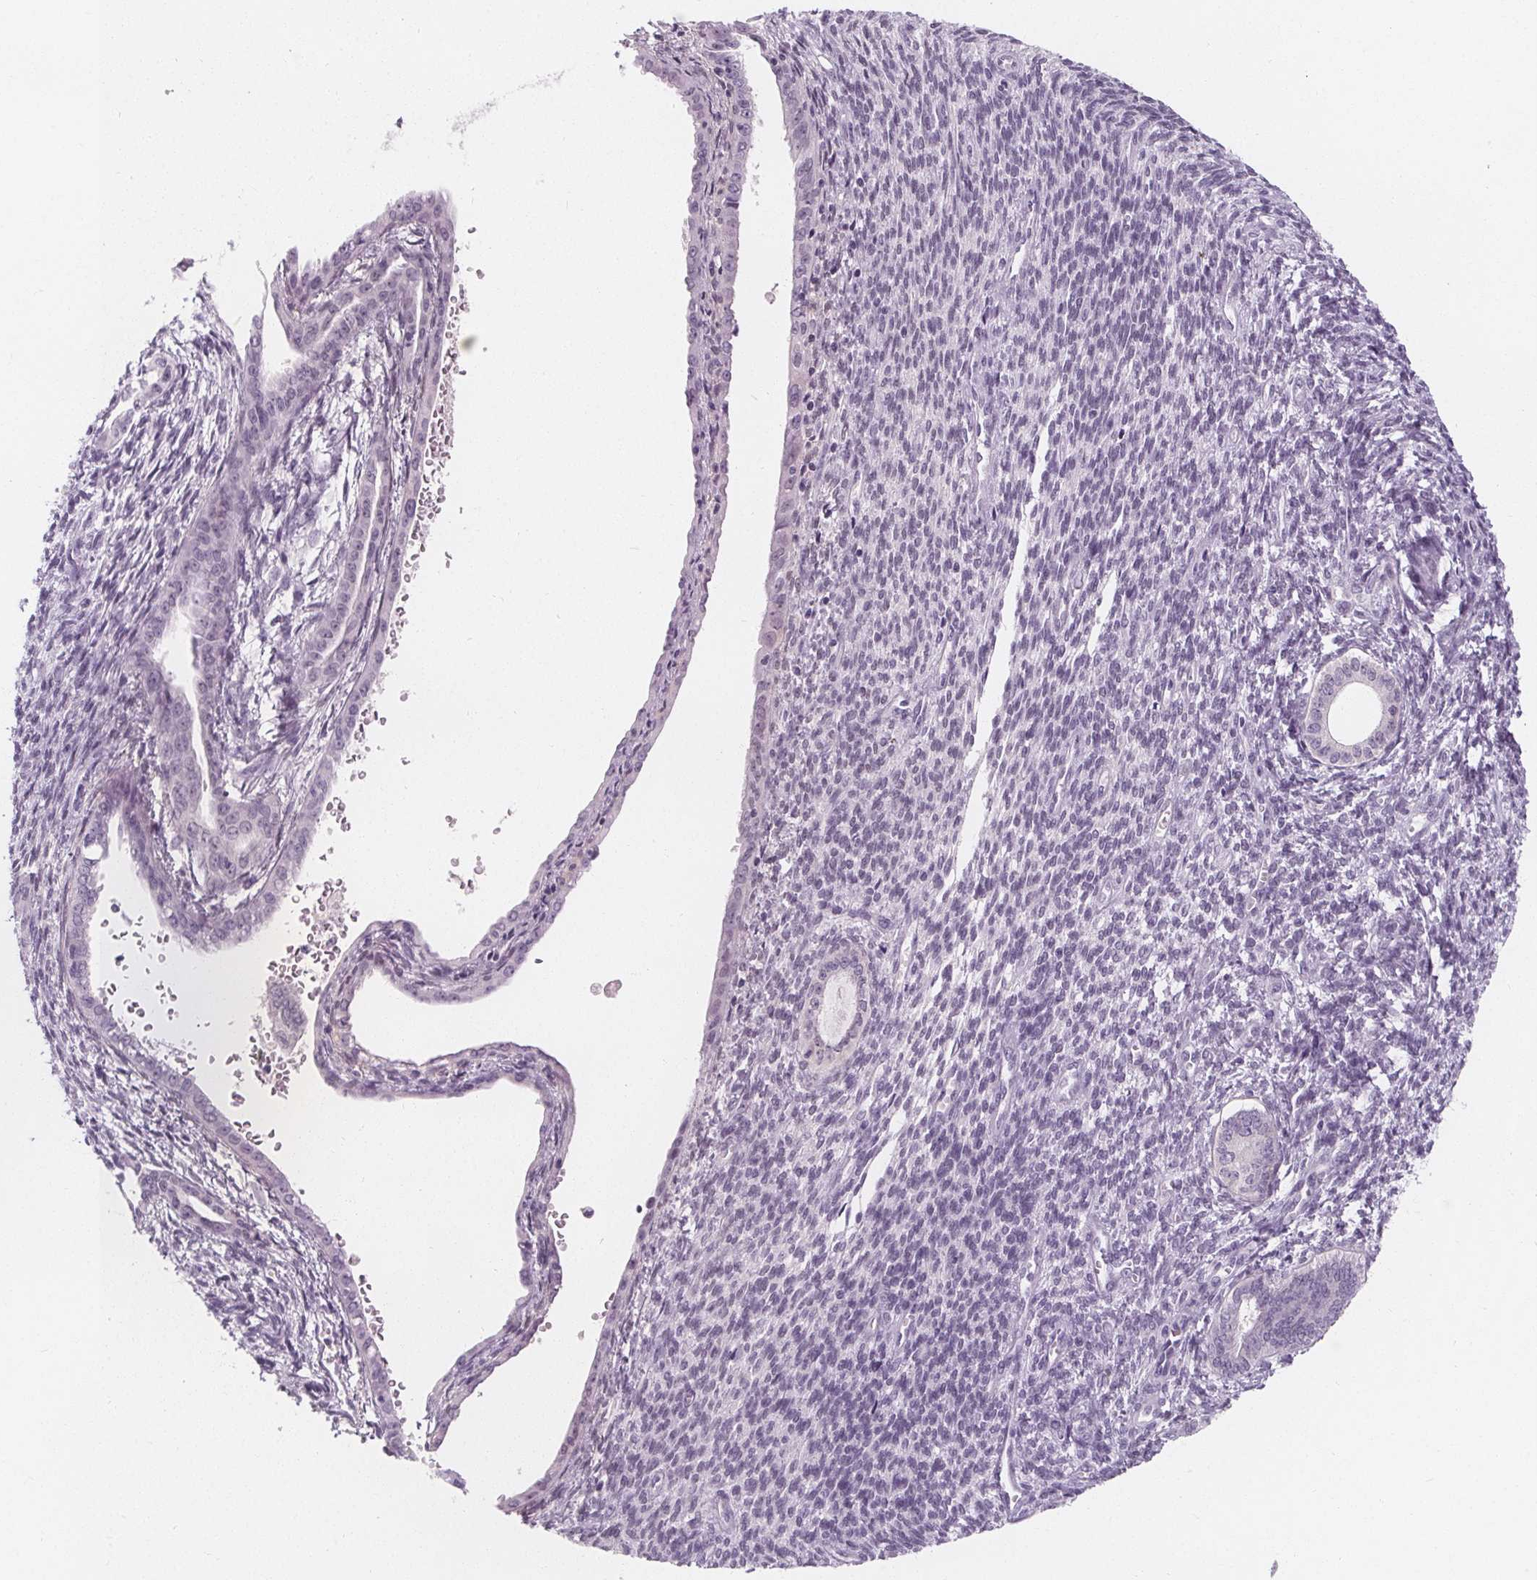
{"staining": {"intensity": "negative", "quantity": "none", "location": "none"}, "tissue": "endometrial cancer", "cell_type": "Tumor cells", "image_type": "cancer", "snomed": [{"axis": "morphology", "description": "Adenocarcinoma, NOS"}, {"axis": "topography", "description": "Endometrium"}], "caption": "This is an immunohistochemistry image of adenocarcinoma (endometrial). There is no staining in tumor cells.", "gene": "UGP2", "patient": {"sex": "female", "age": 86}}